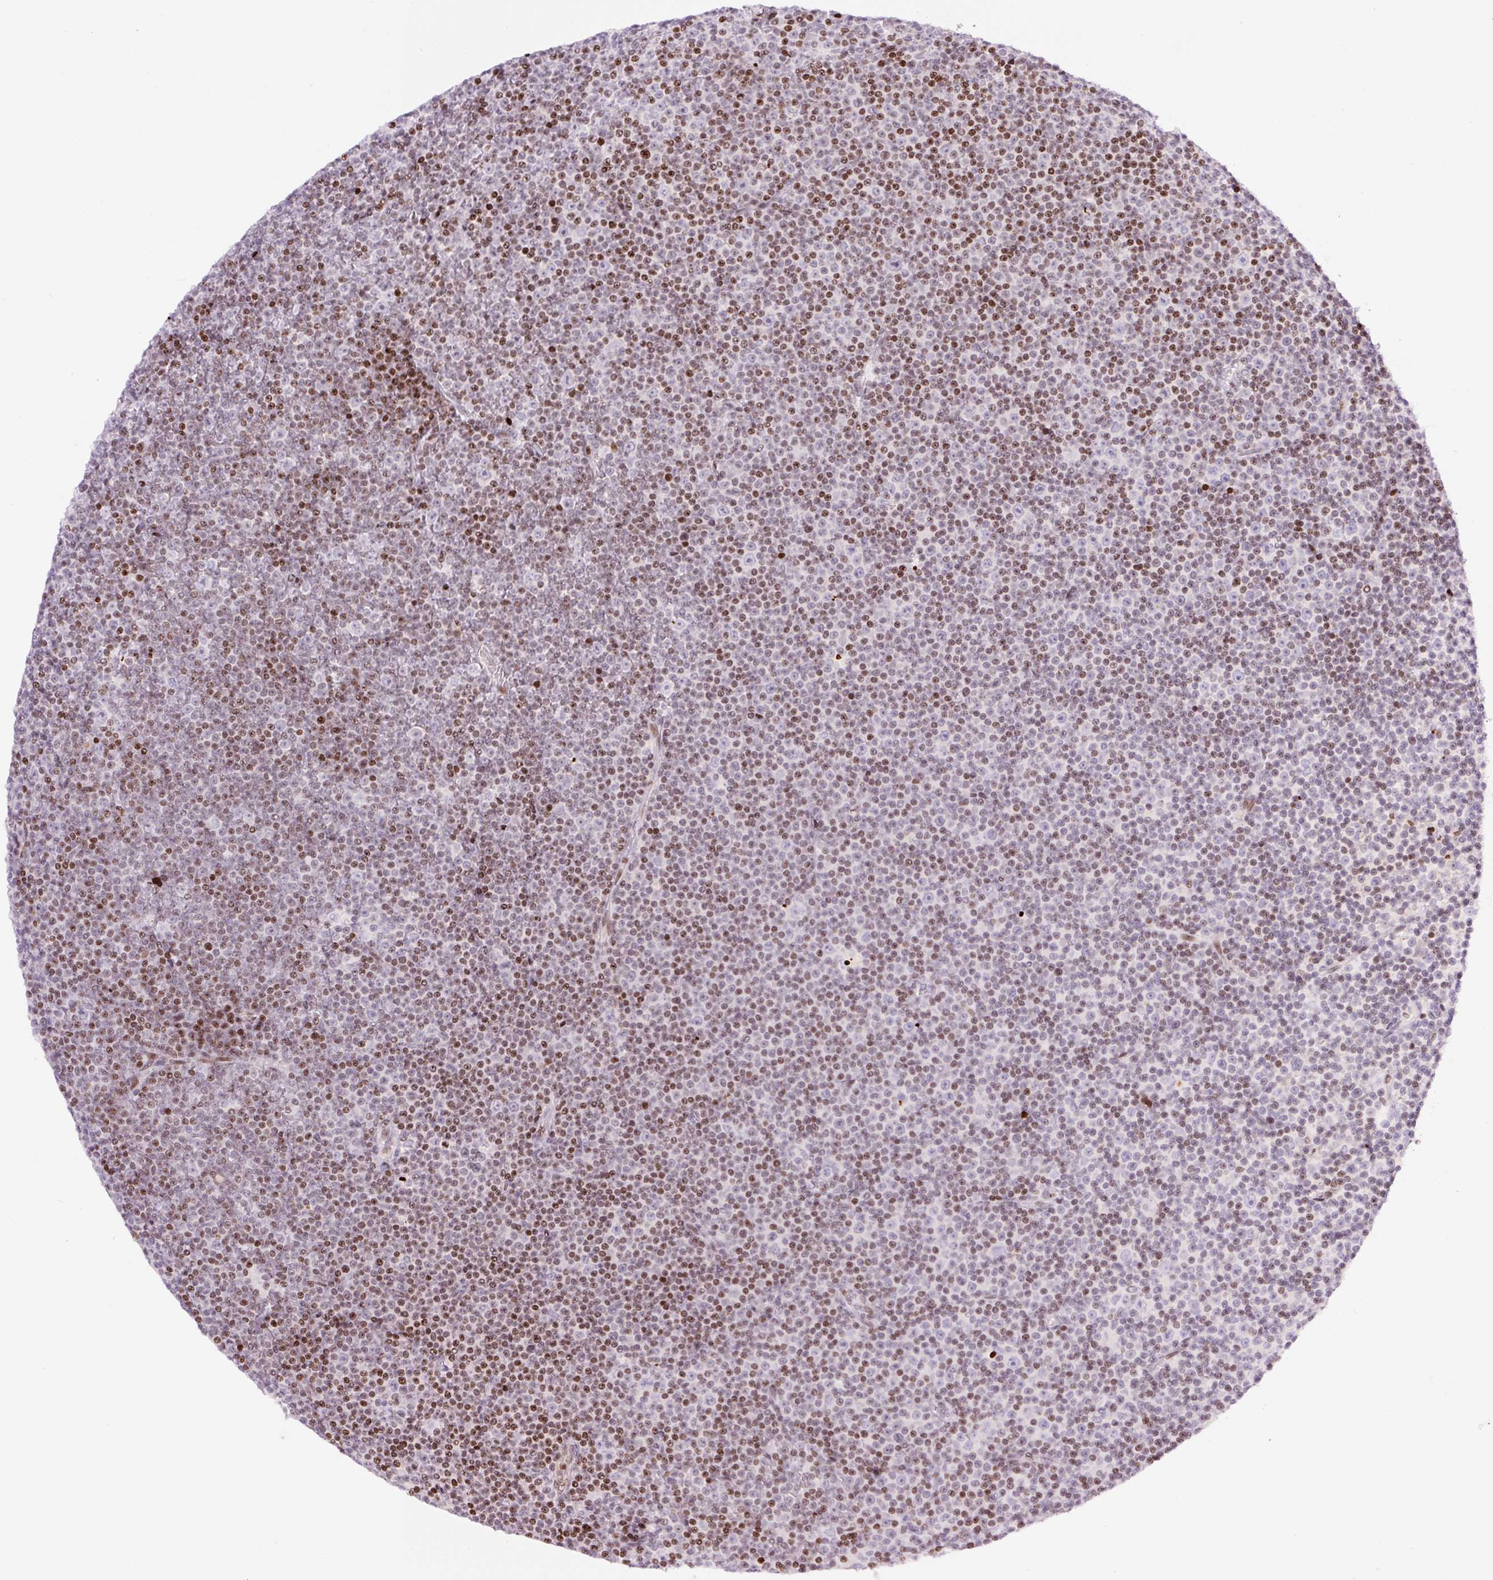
{"staining": {"intensity": "moderate", "quantity": "25%-75%", "location": "nuclear"}, "tissue": "lymphoma", "cell_type": "Tumor cells", "image_type": "cancer", "snomed": [{"axis": "morphology", "description": "Malignant lymphoma, non-Hodgkin's type, Low grade"}, {"axis": "topography", "description": "Lymph node"}], "caption": "A photomicrograph of lymphoma stained for a protein demonstrates moderate nuclear brown staining in tumor cells. (Stains: DAB in brown, nuclei in blue, Microscopy: brightfield microscopy at high magnification).", "gene": "TMEM177", "patient": {"sex": "female", "age": 67}}